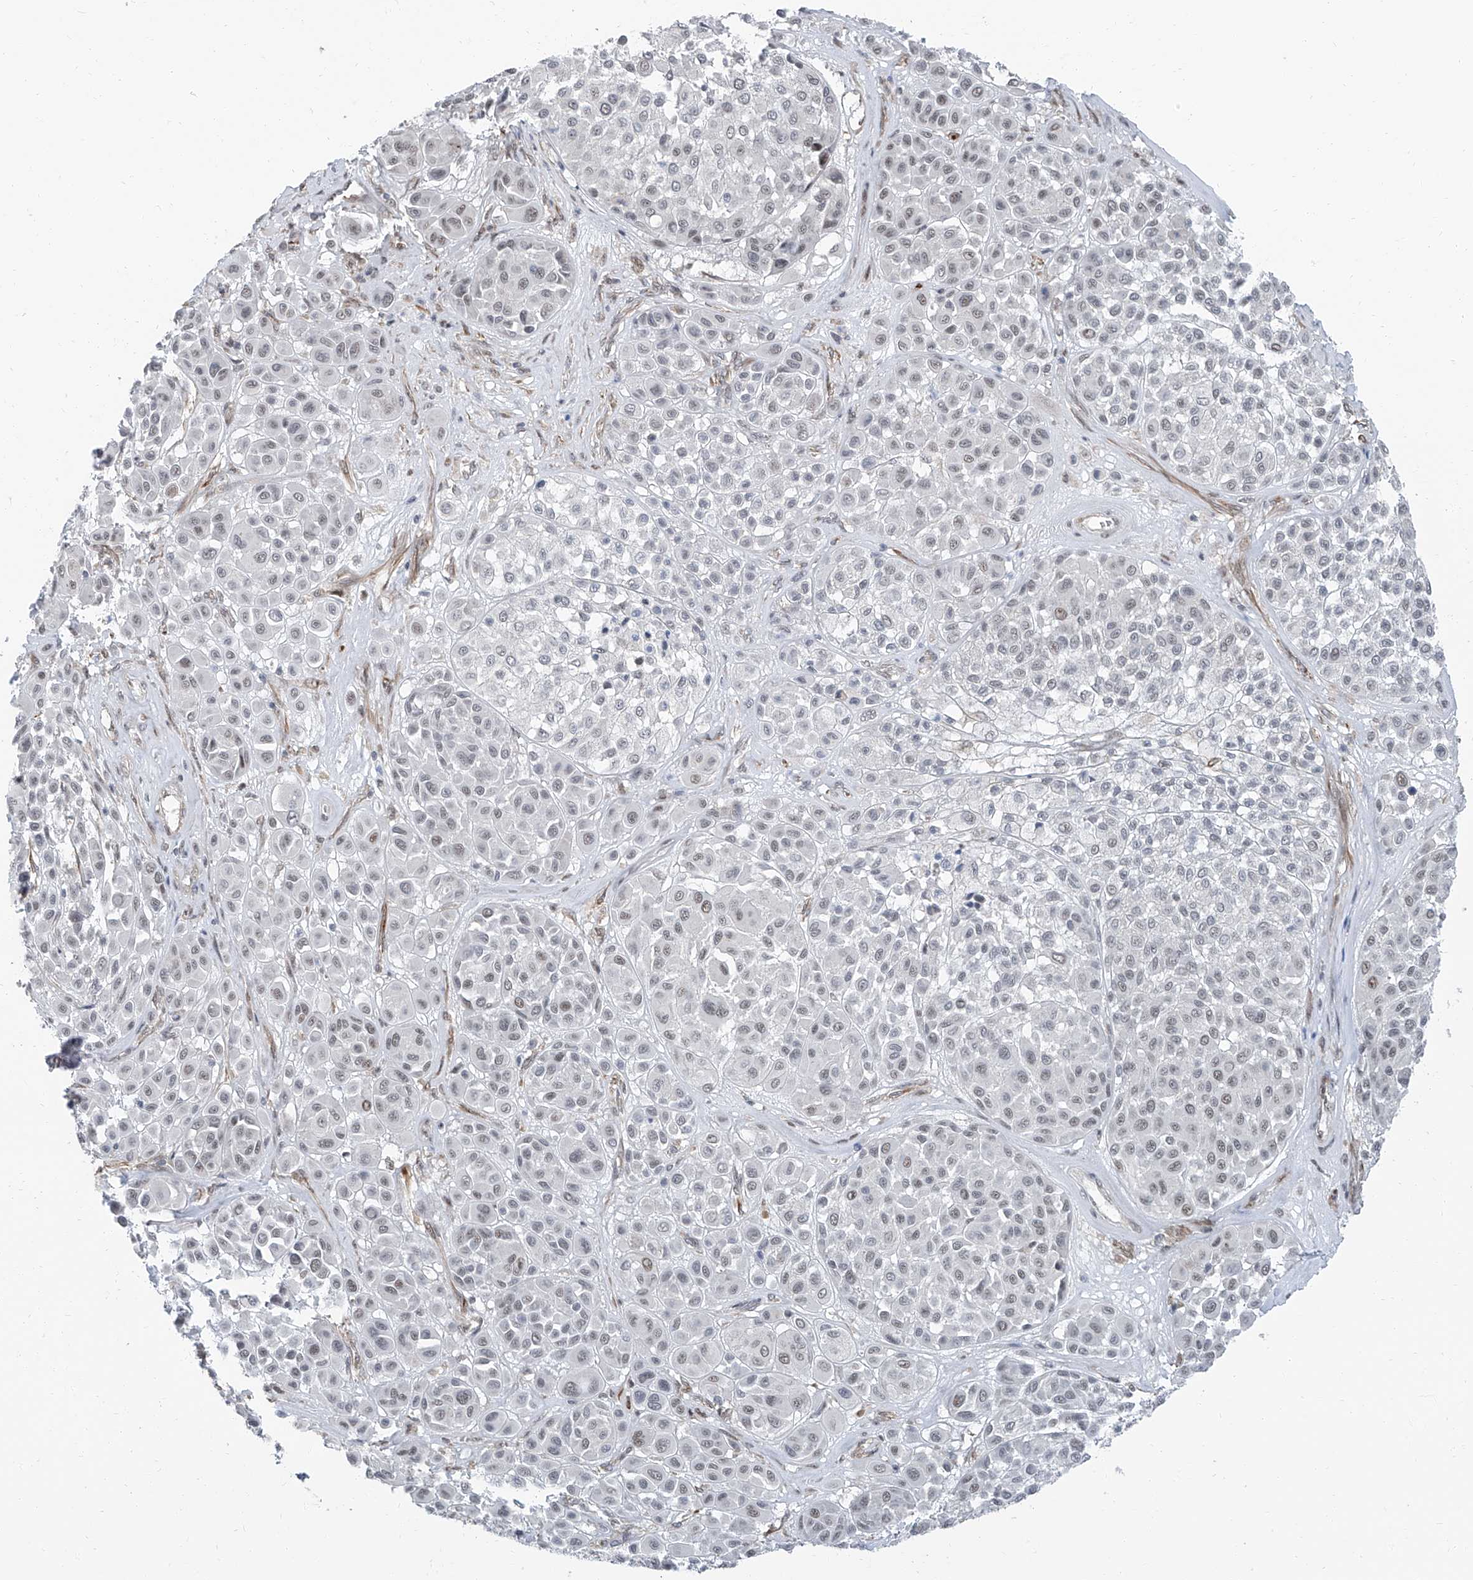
{"staining": {"intensity": "negative", "quantity": "none", "location": "none"}, "tissue": "melanoma", "cell_type": "Tumor cells", "image_type": "cancer", "snomed": [{"axis": "morphology", "description": "Malignant melanoma, Metastatic site"}, {"axis": "topography", "description": "Soft tissue"}], "caption": "Human malignant melanoma (metastatic site) stained for a protein using immunohistochemistry (IHC) demonstrates no positivity in tumor cells.", "gene": "TXLNB", "patient": {"sex": "male", "age": 41}}